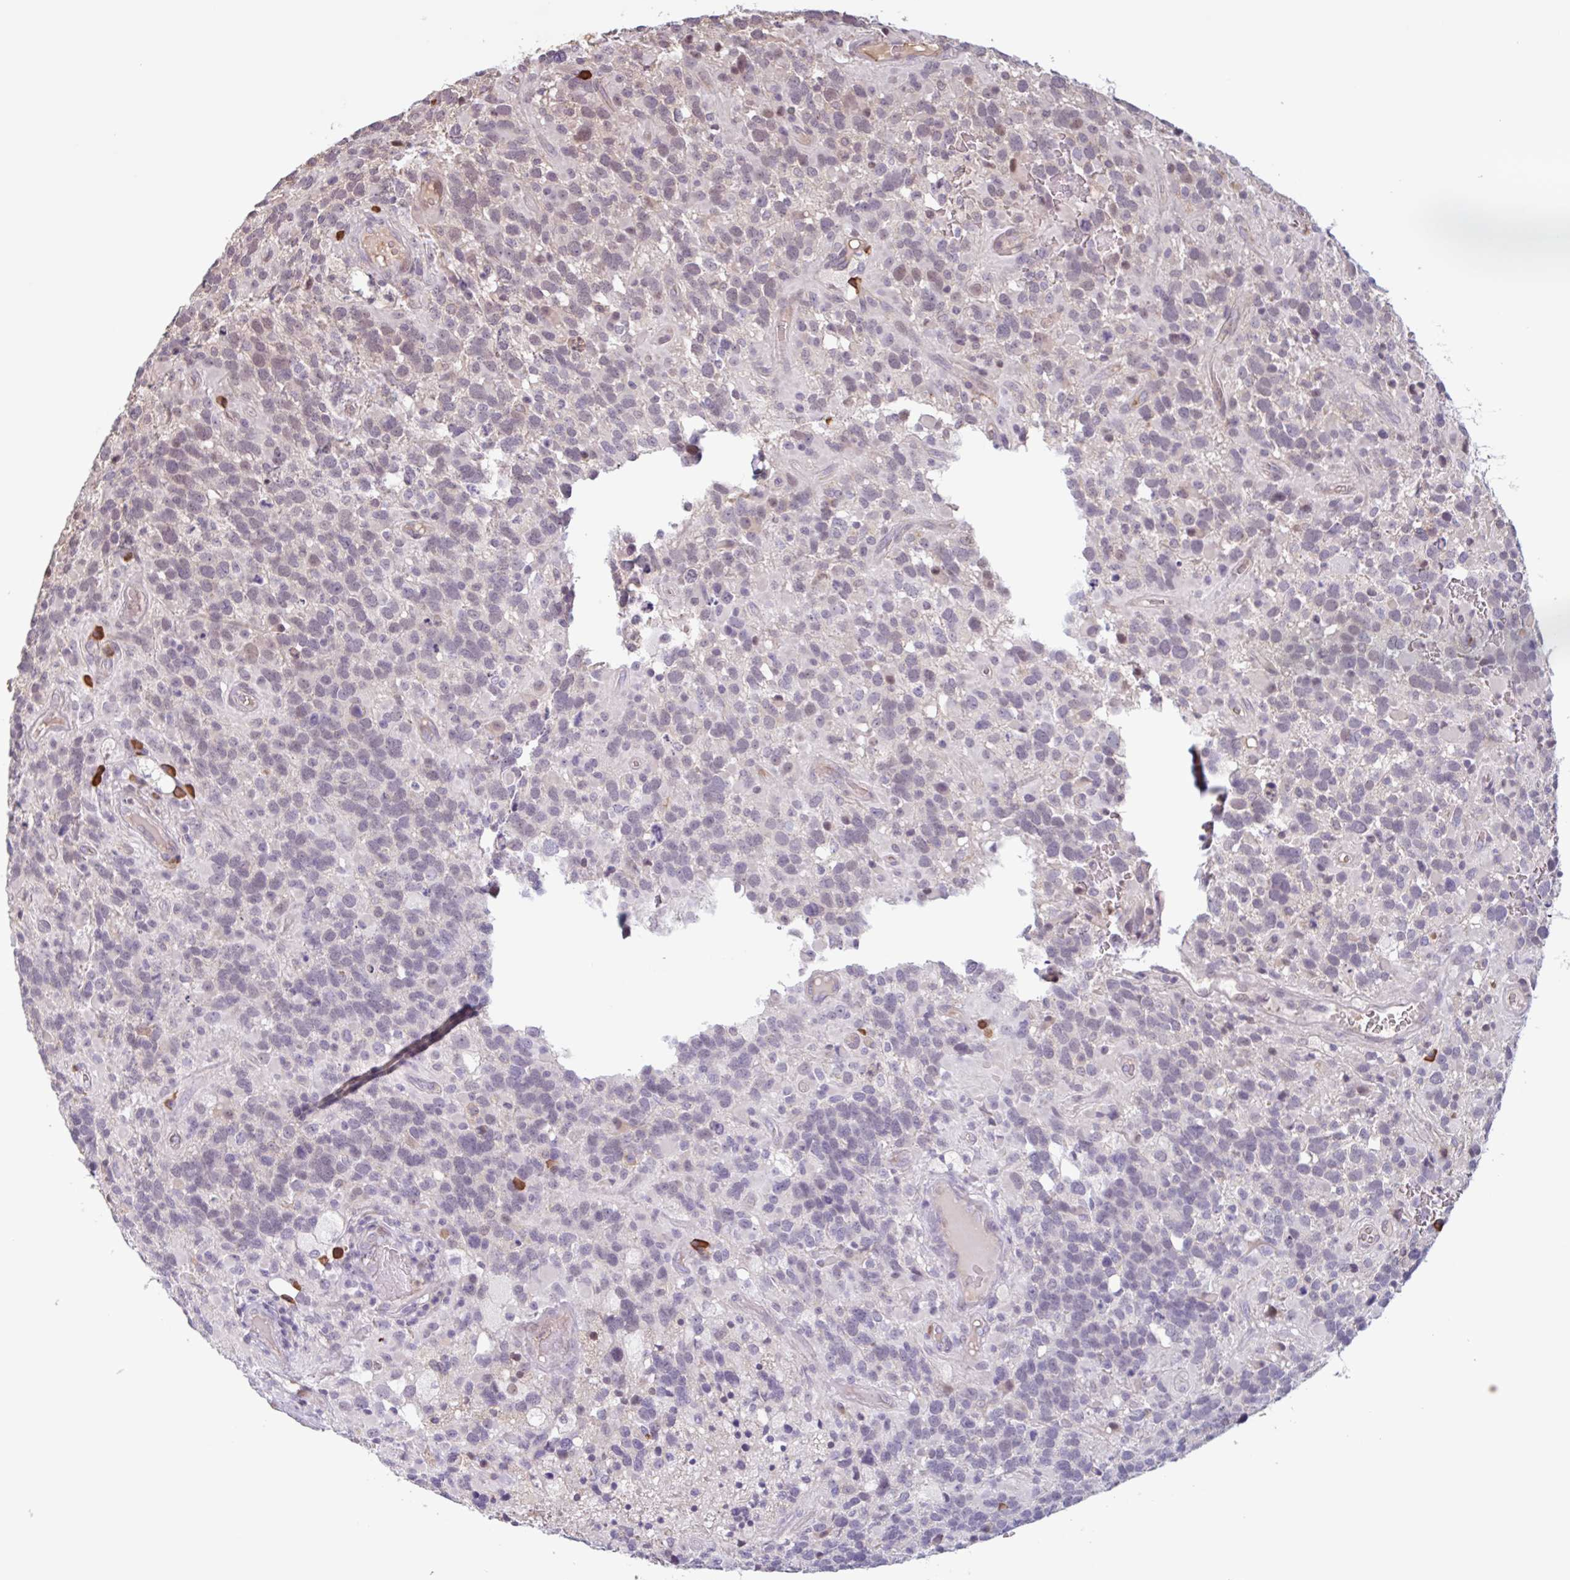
{"staining": {"intensity": "negative", "quantity": "none", "location": "none"}, "tissue": "glioma", "cell_type": "Tumor cells", "image_type": "cancer", "snomed": [{"axis": "morphology", "description": "Glioma, malignant, High grade"}, {"axis": "topography", "description": "Brain"}], "caption": "Glioma stained for a protein using IHC demonstrates no staining tumor cells.", "gene": "TAF1D", "patient": {"sex": "female", "age": 40}}